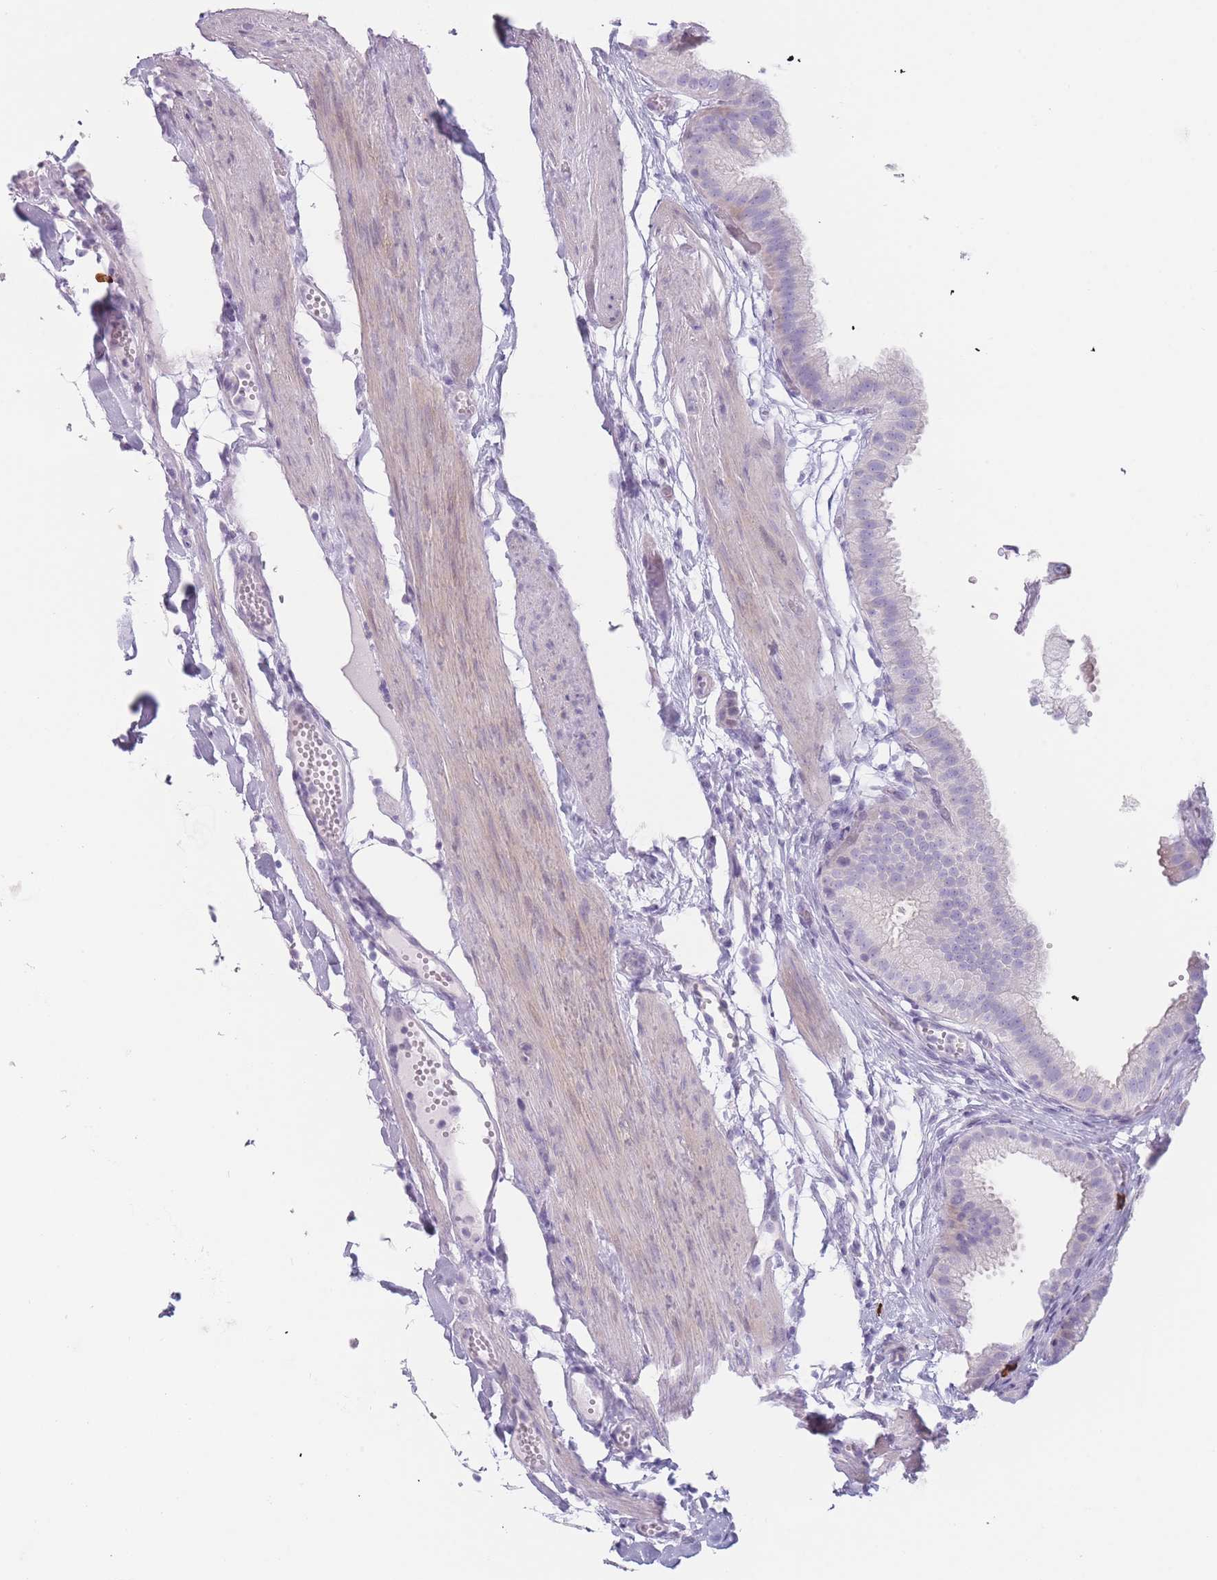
{"staining": {"intensity": "moderate", "quantity": "25%-75%", "location": "cytoplasmic/membranous"}, "tissue": "gallbladder", "cell_type": "Glandular cells", "image_type": "normal", "snomed": [{"axis": "morphology", "description": "Normal tissue, NOS"}, {"axis": "topography", "description": "Gallbladder"}], "caption": "Immunohistochemical staining of normal gallbladder demonstrates medium levels of moderate cytoplasmic/membranous expression in approximately 25%-75% of glandular cells. The protein of interest is stained brown, and the nuclei are stained in blue (DAB (3,3'-diaminobenzidine) IHC with brightfield microscopy, high magnification).", "gene": "PLEKHG2", "patient": {"sex": "female", "age": 61}}